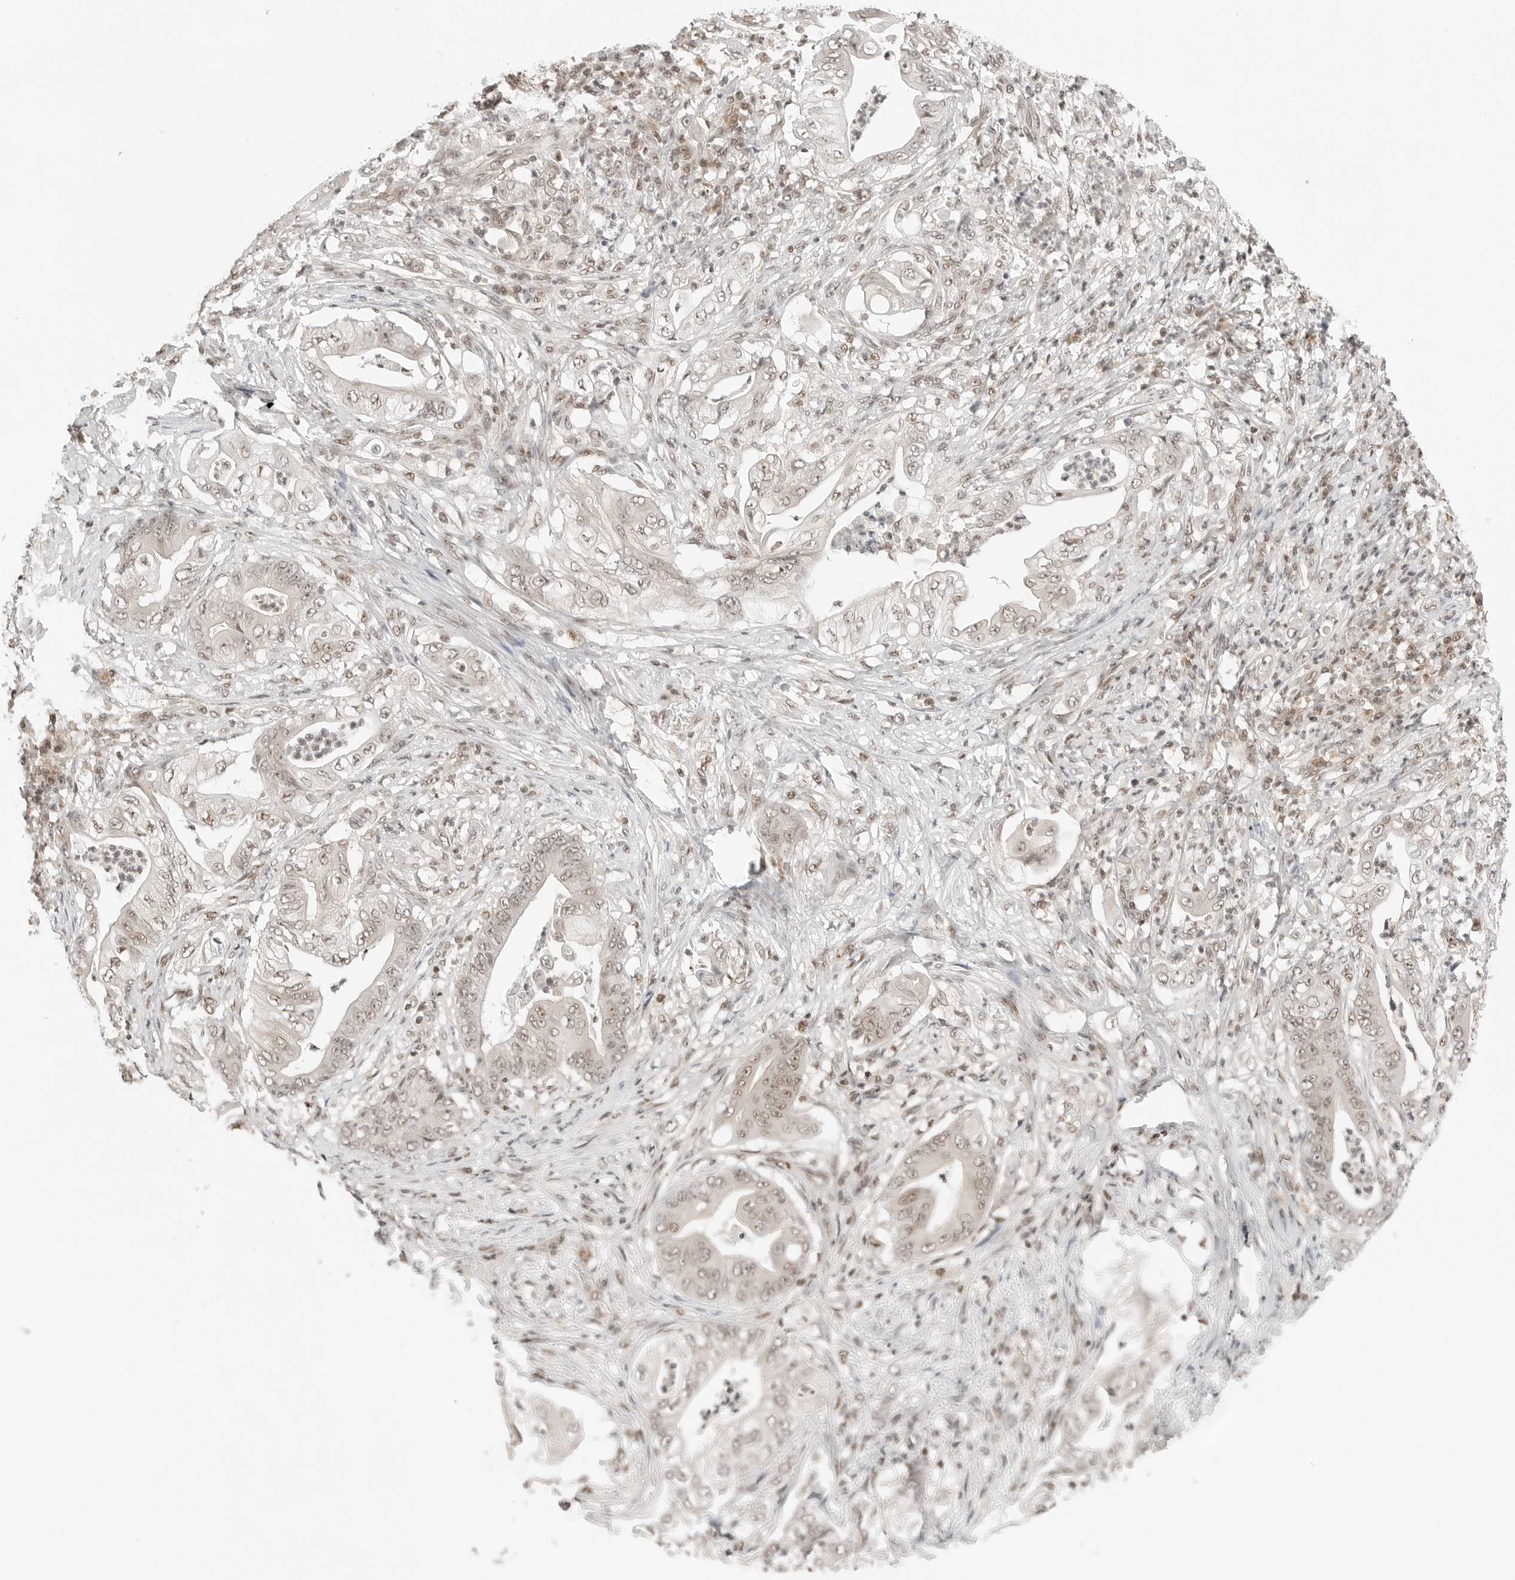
{"staining": {"intensity": "weak", "quantity": ">75%", "location": "nuclear"}, "tissue": "stomach cancer", "cell_type": "Tumor cells", "image_type": "cancer", "snomed": [{"axis": "morphology", "description": "Adenocarcinoma, NOS"}, {"axis": "topography", "description": "Stomach"}], "caption": "Adenocarcinoma (stomach) was stained to show a protein in brown. There is low levels of weak nuclear positivity in approximately >75% of tumor cells.", "gene": "CRTC2", "patient": {"sex": "female", "age": 73}}